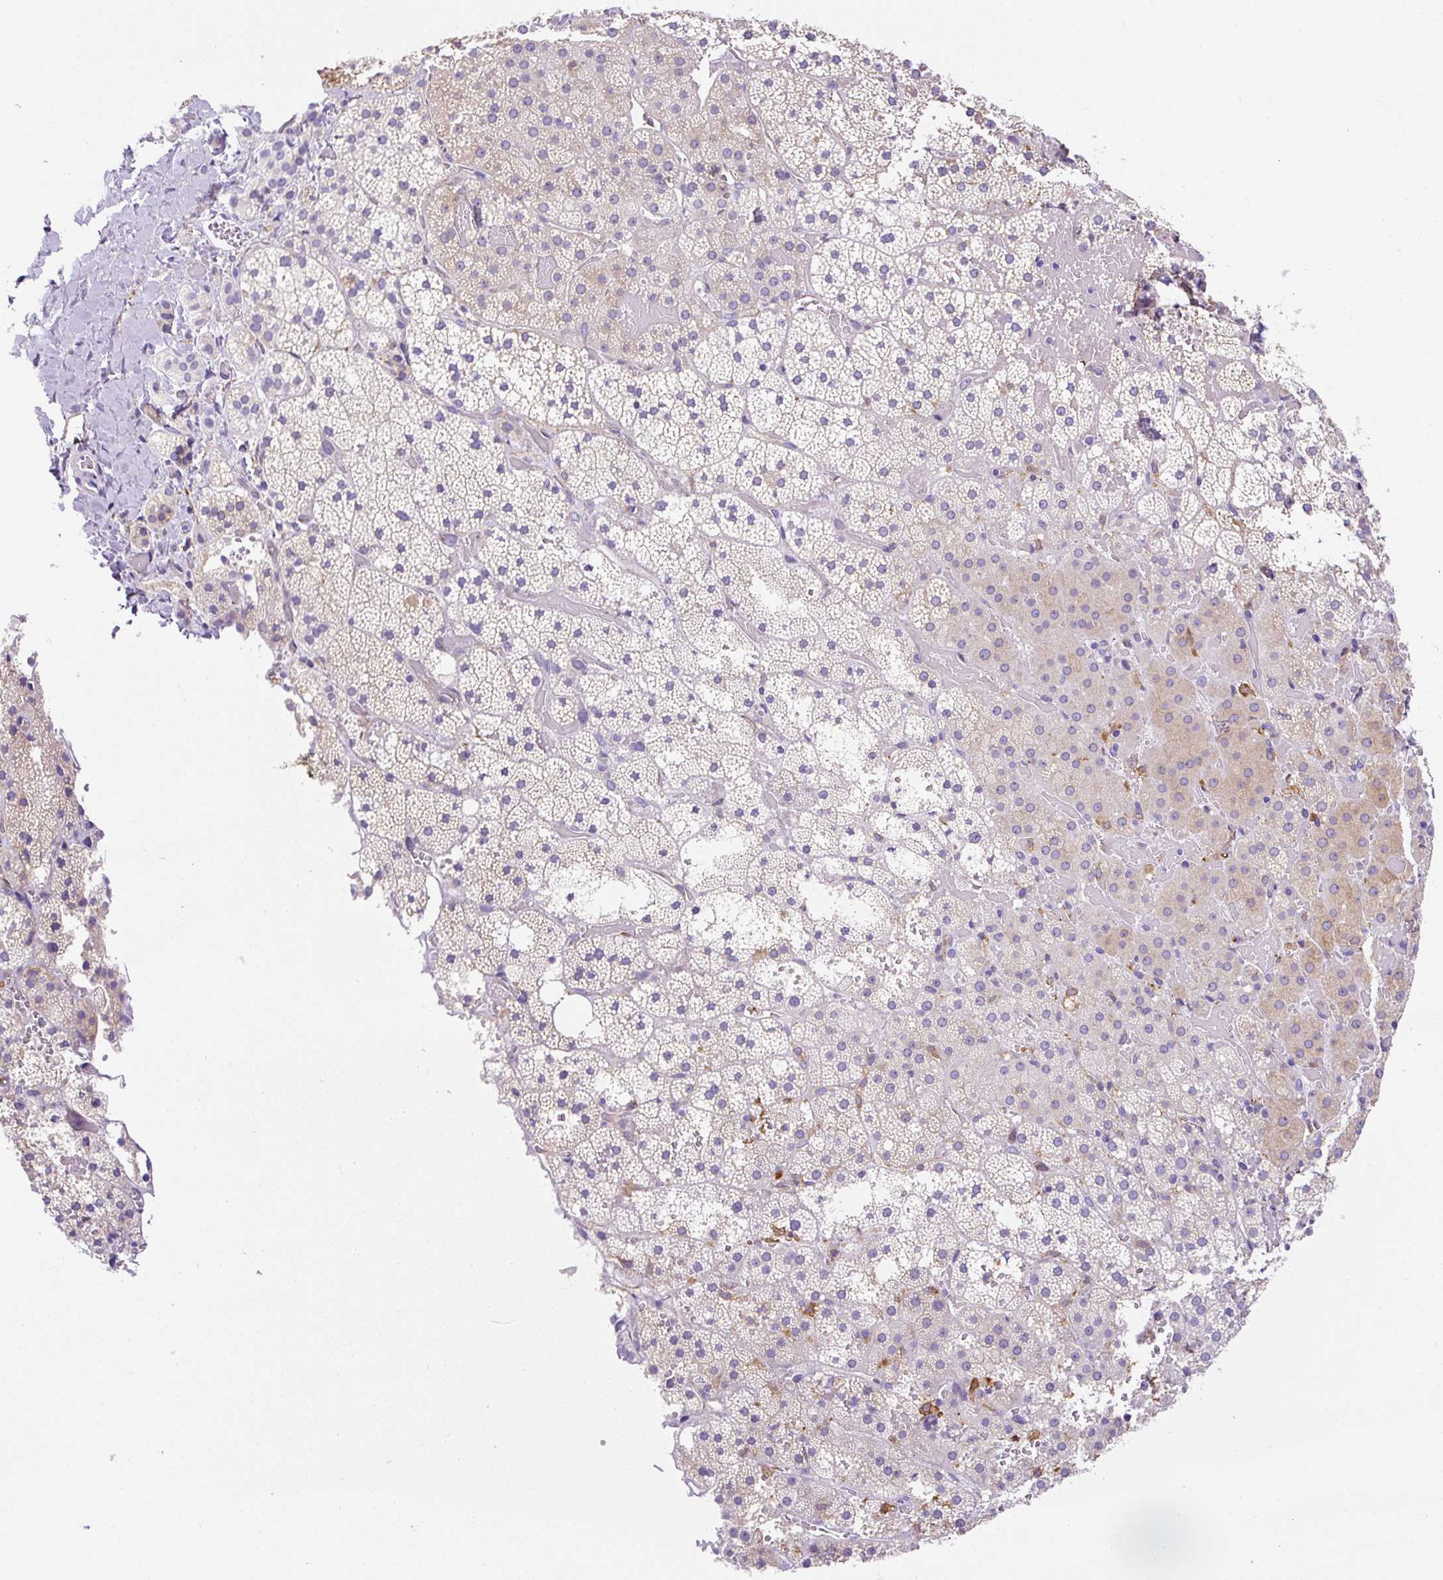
{"staining": {"intensity": "weak", "quantity": "<25%", "location": "cytoplasmic/membranous"}, "tissue": "adrenal gland", "cell_type": "Glandular cells", "image_type": "normal", "snomed": [{"axis": "morphology", "description": "Normal tissue, NOS"}, {"axis": "topography", "description": "Adrenal gland"}], "caption": "An immunohistochemistry (IHC) image of benign adrenal gland is shown. There is no staining in glandular cells of adrenal gland. The staining was performed using DAB to visualize the protein expression in brown, while the nuclei were stained in blue with hematoxylin (Magnification: 20x).", "gene": "ASB4", "patient": {"sex": "male", "age": 53}}